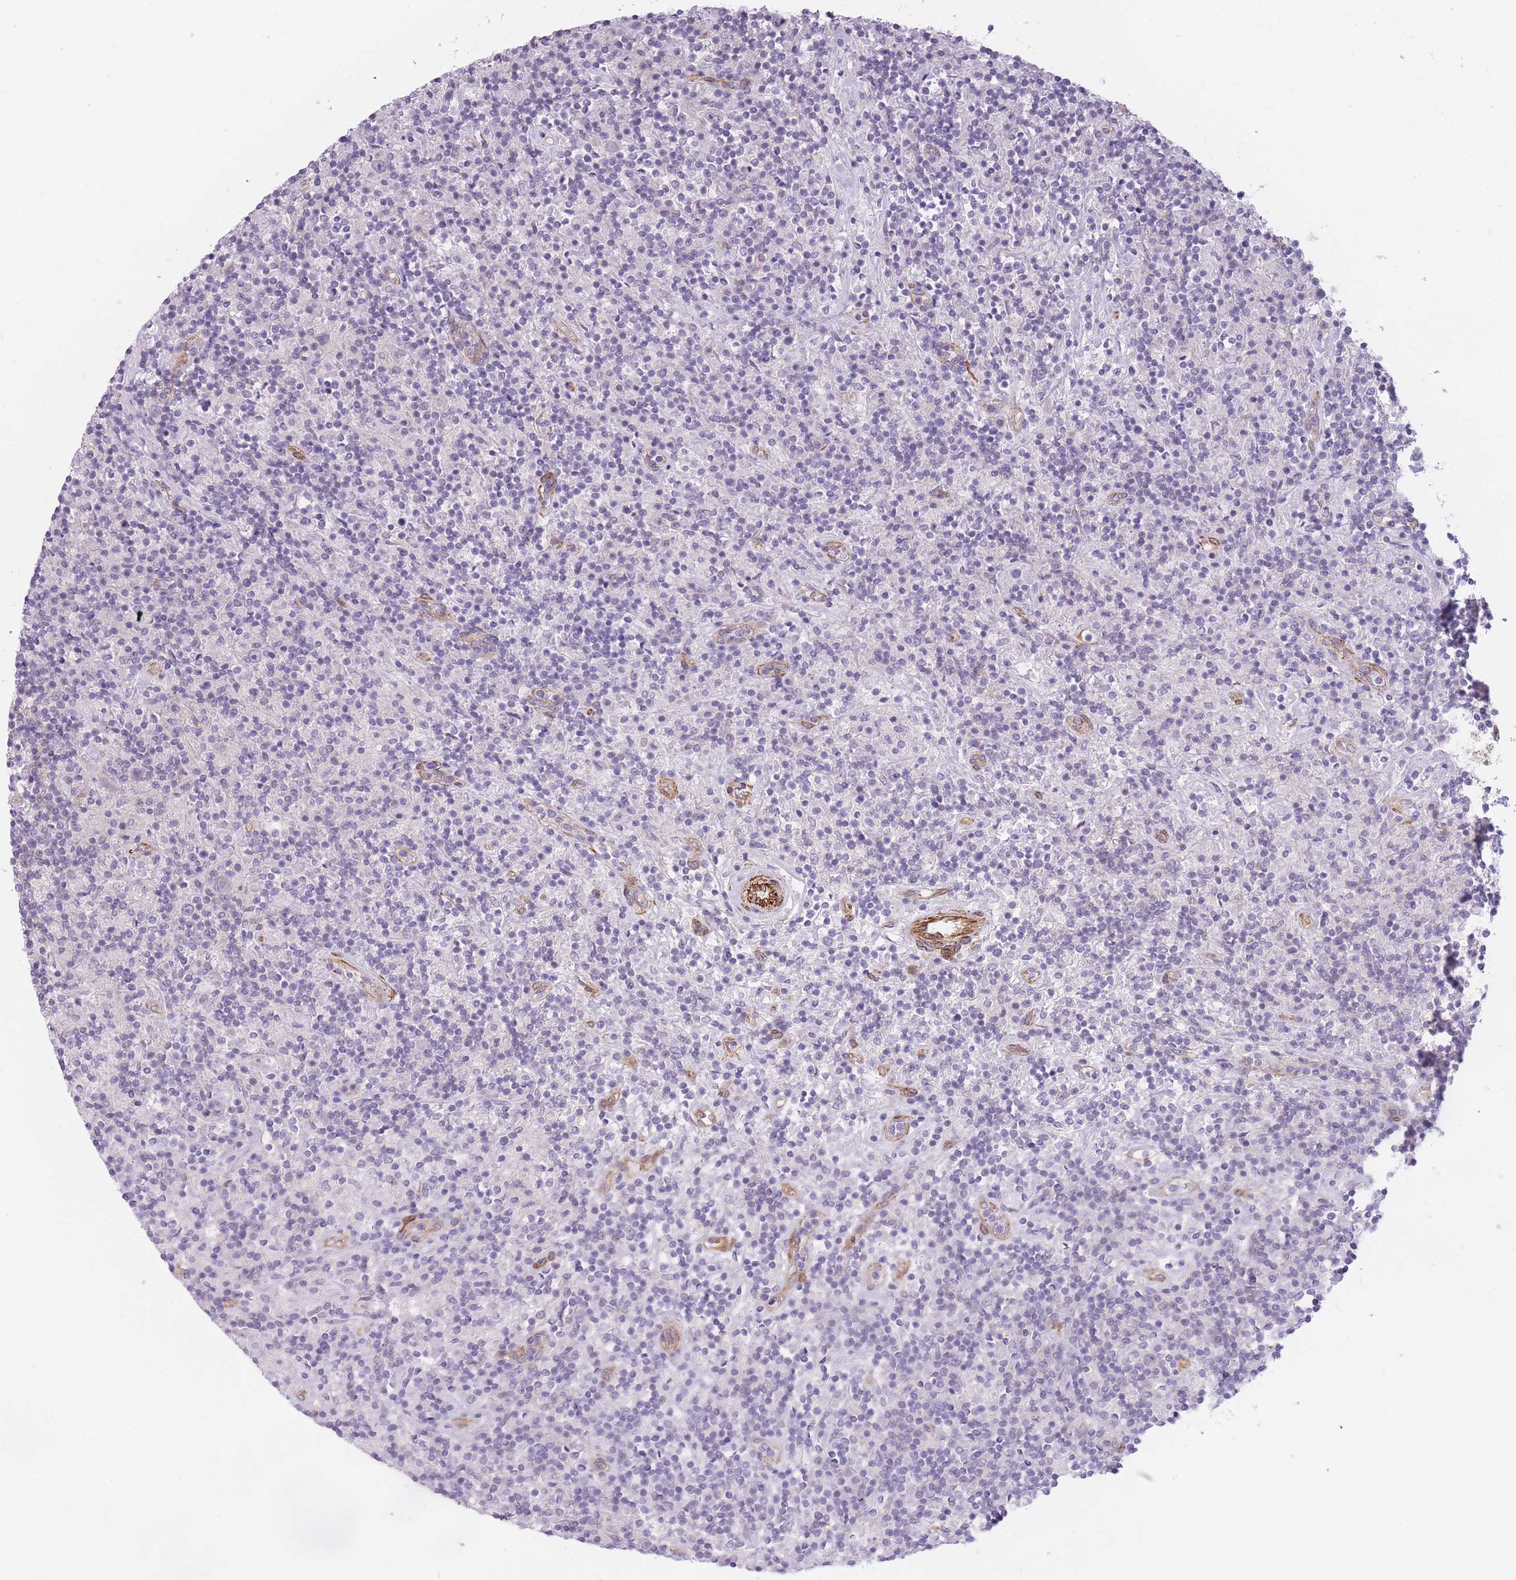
{"staining": {"intensity": "negative", "quantity": "none", "location": "none"}, "tissue": "lymphoma", "cell_type": "Tumor cells", "image_type": "cancer", "snomed": [{"axis": "morphology", "description": "Hodgkin's disease, NOS"}, {"axis": "topography", "description": "Lymph node"}], "caption": "Hodgkin's disease was stained to show a protein in brown. There is no significant positivity in tumor cells. The staining was performed using DAB (3,3'-diaminobenzidine) to visualize the protein expression in brown, while the nuclei were stained in blue with hematoxylin (Magnification: 20x).", "gene": "OR6B3", "patient": {"sex": "male", "age": 70}}